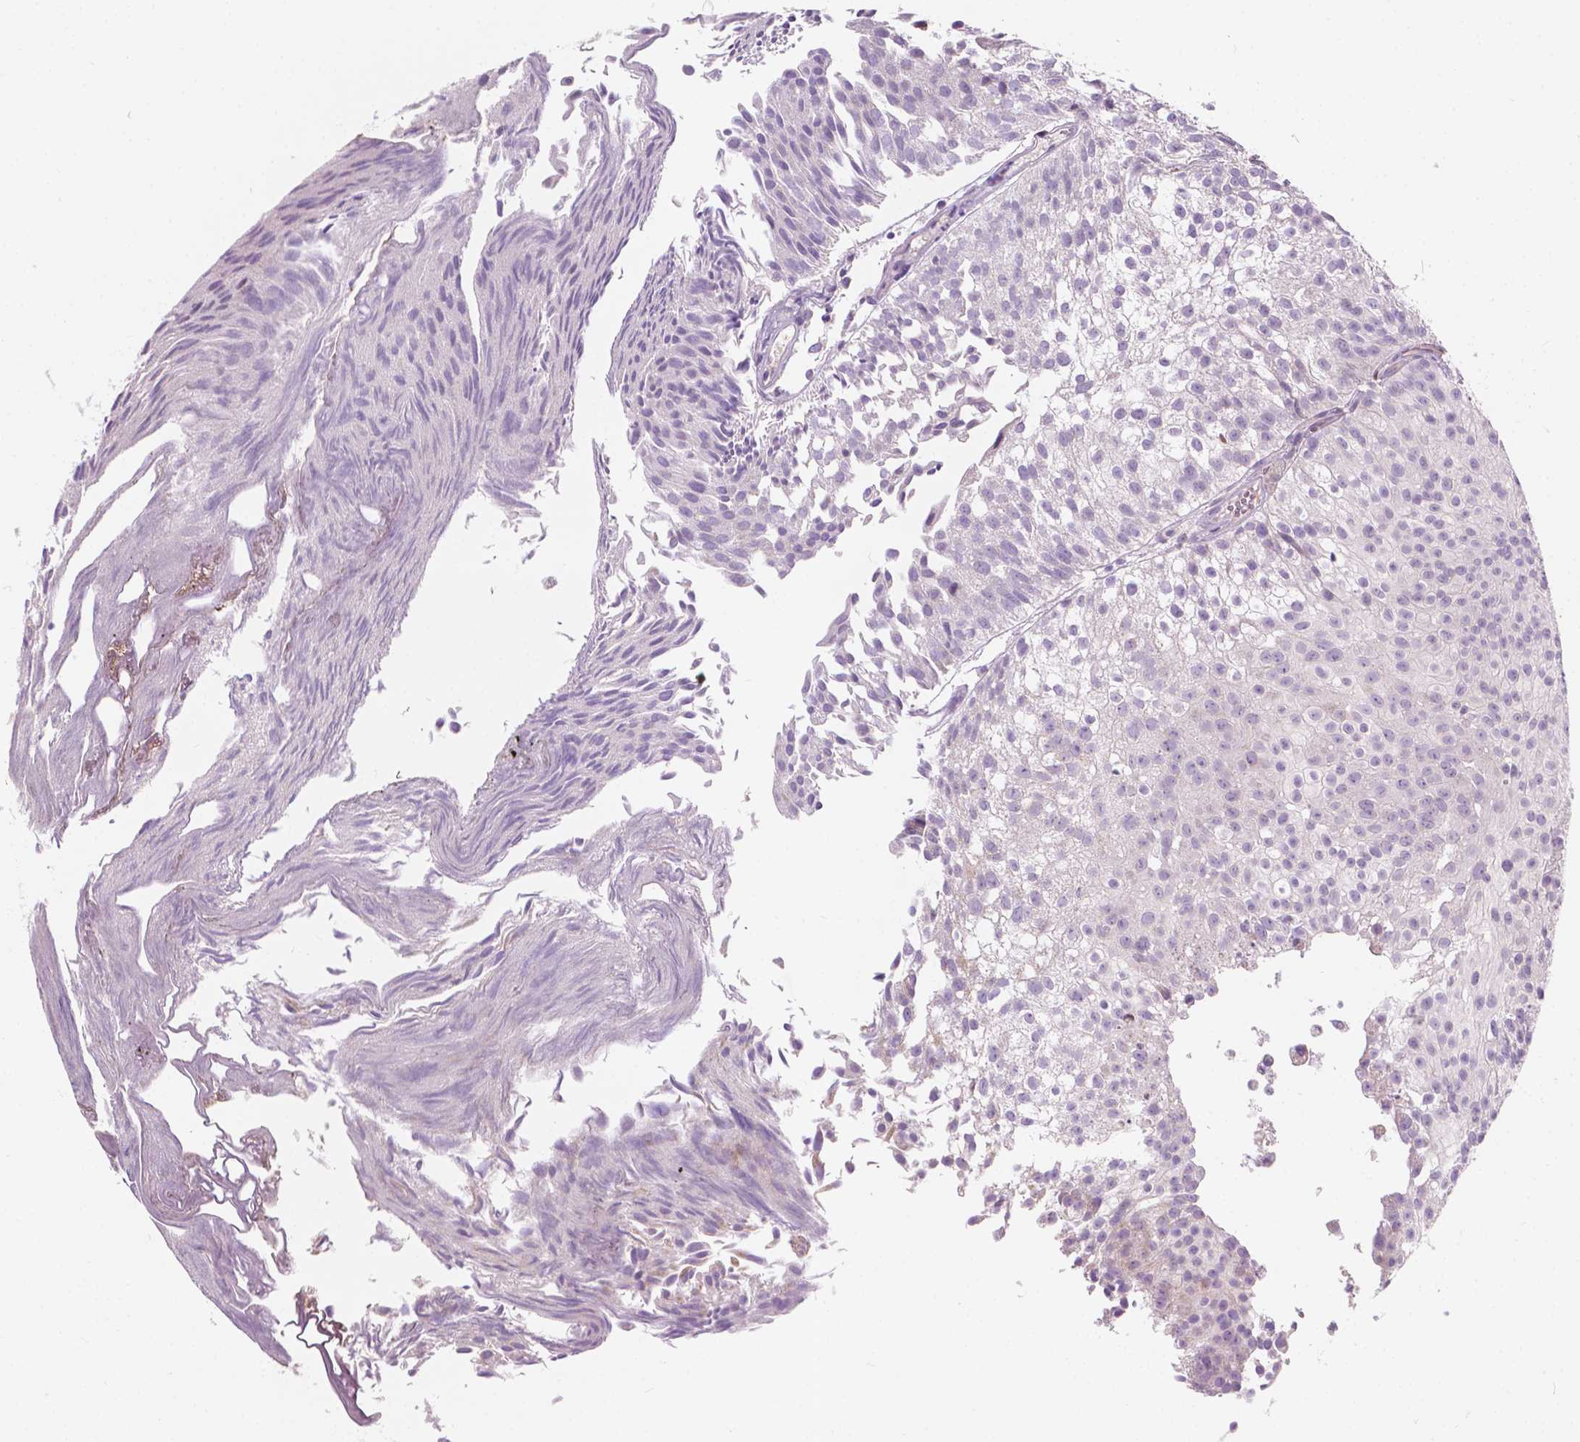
{"staining": {"intensity": "negative", "quantity": "none", "location": "none"}, "tissue": "urothelial cancer", "cell_type": "Tumor cells", "image_type": "cancer", "snomed": [{"axis": "morphology", "description": "Urothelial carcinoma, Low grade"}, {"axis": "topography", "description": "Urinary bladder"}], "caption": "Tumor cells are negative for protein expression in human urothelial cancer.", "gene": "GPR37", "patient": {"sex": "male", "age": 70}}